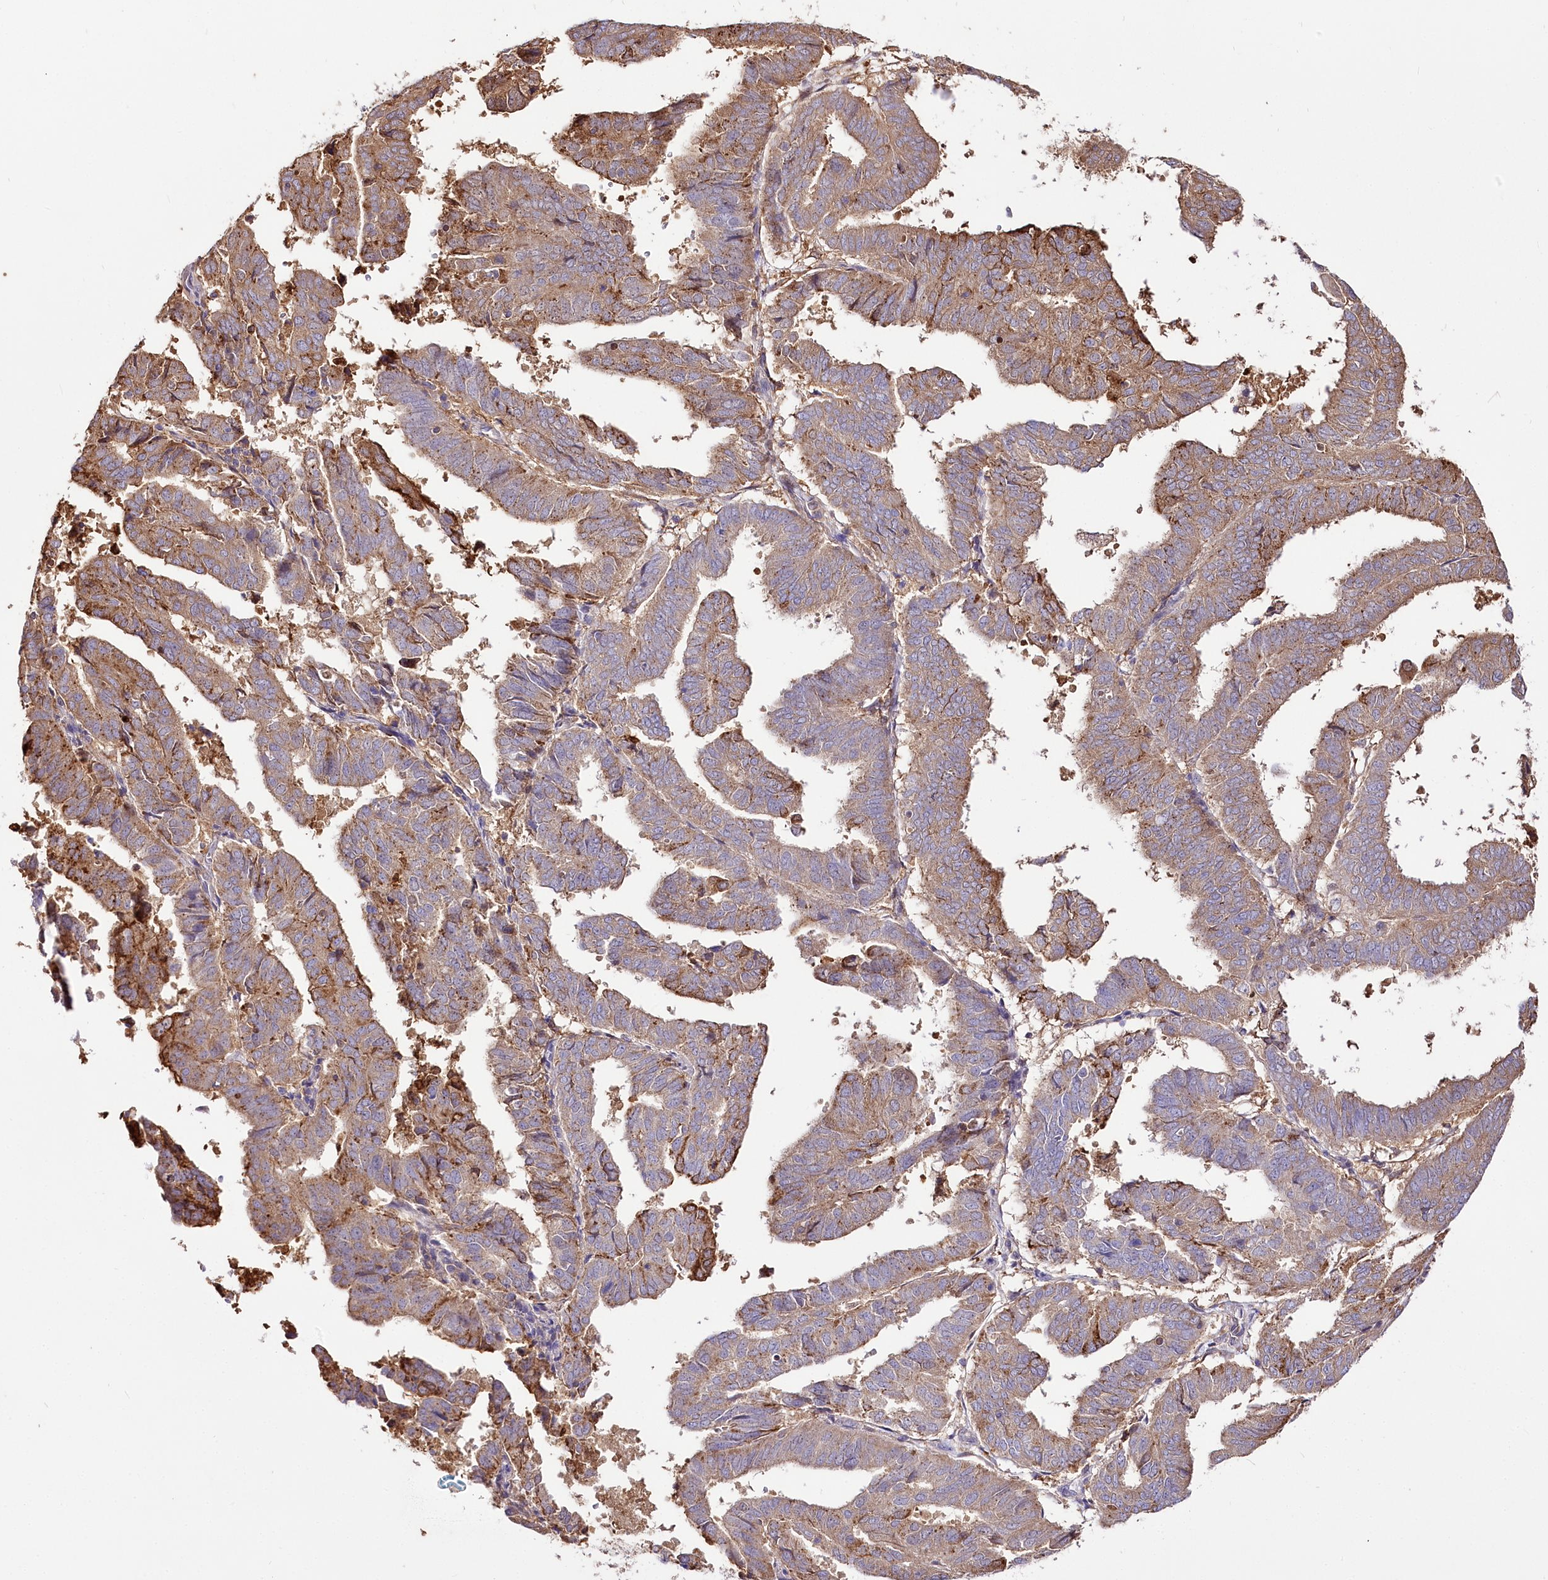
{"staining": {"intensity": "moderate", "quantity": ">75%", "location": "cytoplasmic/membranous"}, "tissue": "endometrial cancer", "cell_type": "Tumor cells", "image_type": "cancer", "snomed": [{"axis": "morphology", "description": "Adenocarcinoma, NOS"}, {"axis": "topography", "description": "Uterus"}], "caption": "Endometrial cancer (adenocarcinoma) was stained to show a protein in brown. There is medium levels of moderate cytoplasmic/membranous positivity in approximately >75% of tumor cells. (IHC, brightfield microscopy, high magnification).", "gene": "UGP2", "patient": {"sex": "female", "age": 77}}